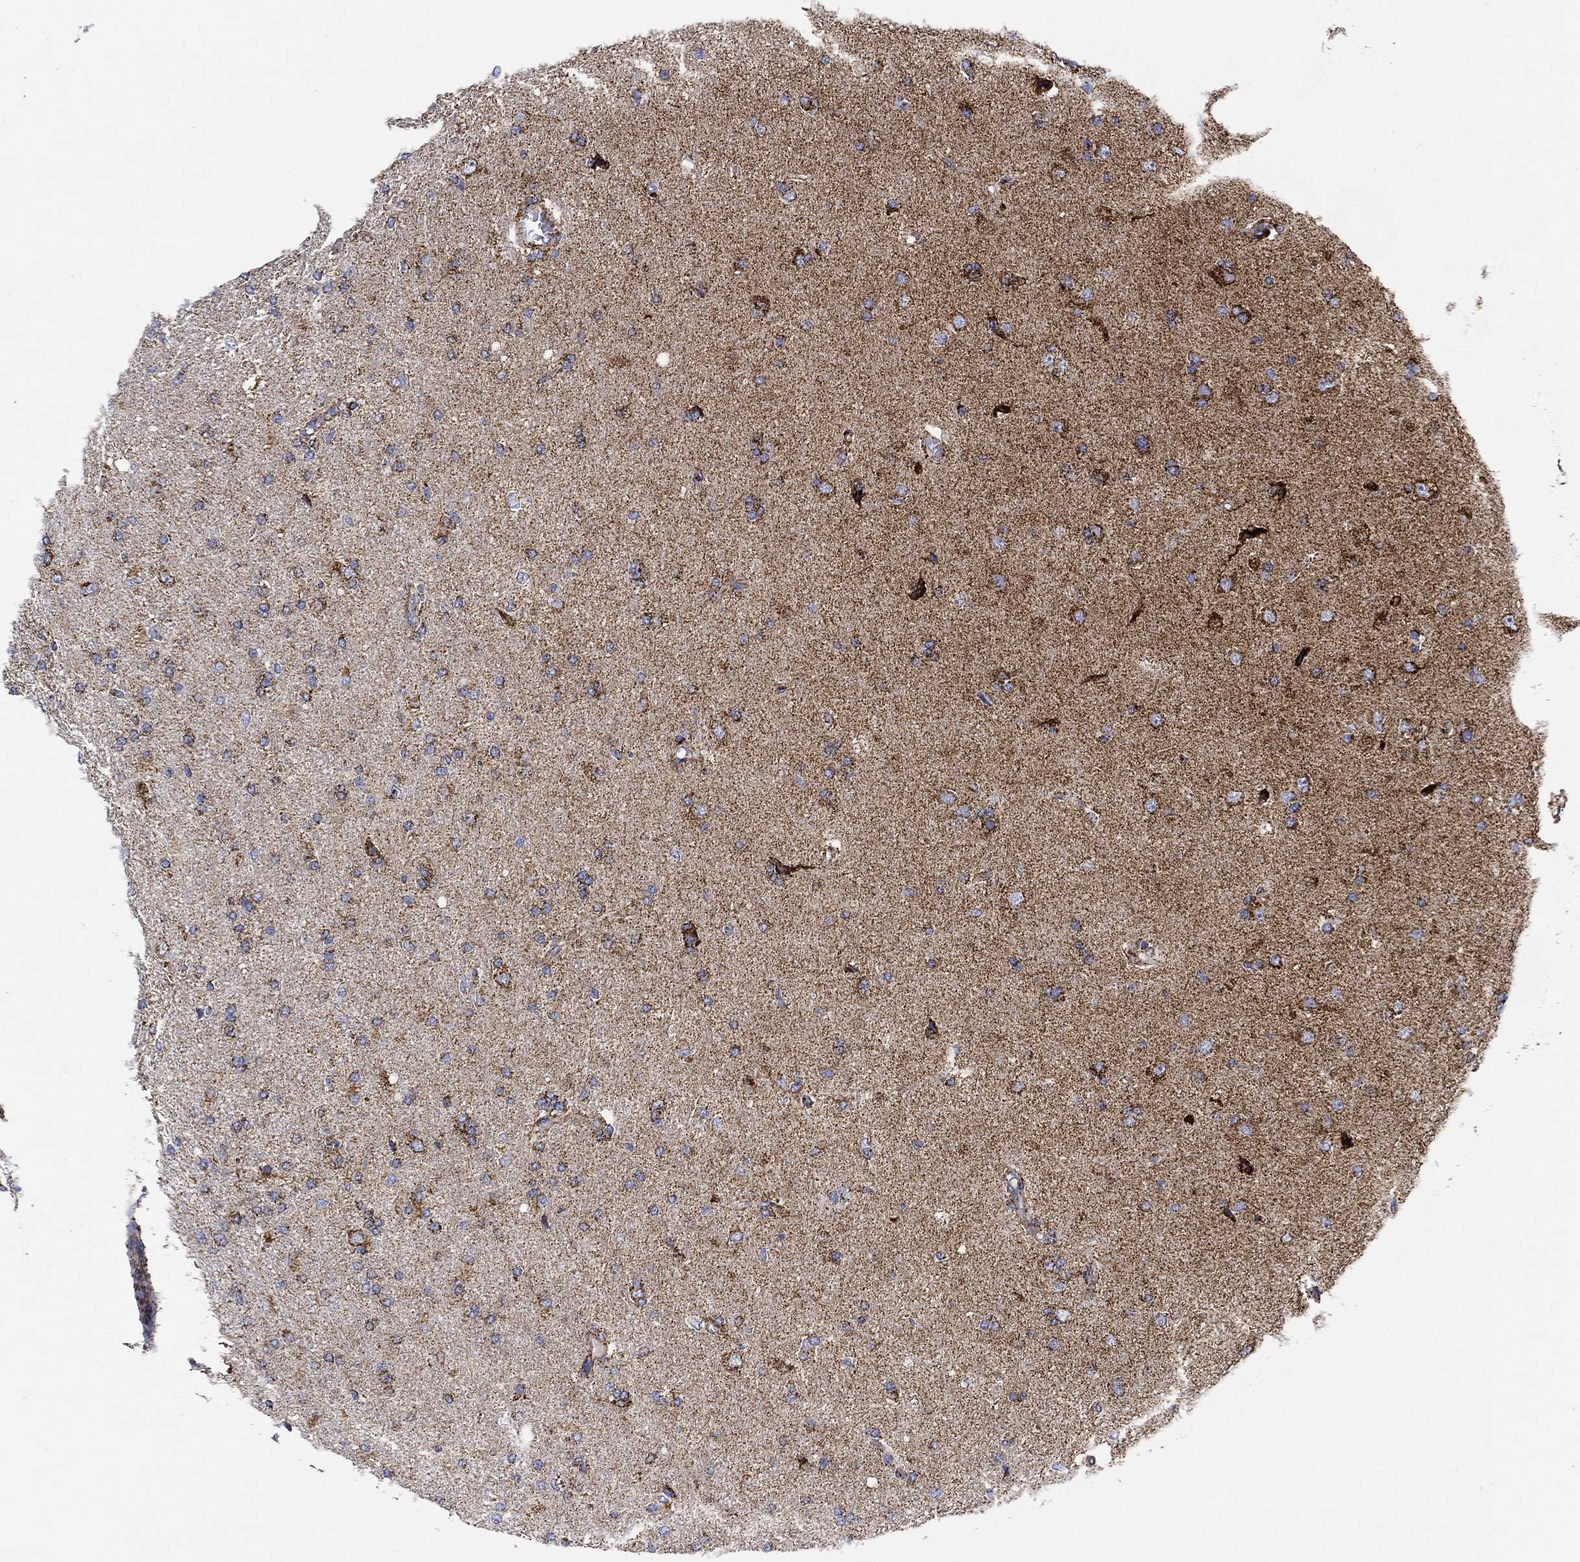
{"staining": {"intensity": "moderate", "quantity": "<25%", "location": "cytoplasmic/membranous"}, "tissue": "glioma", "cell_type": "Tumor cells", "image_type": "cancer", "snomed": [{"axis": "morphology", "description": "Glioma, malignant, High grade"}, {"axis": "topography", "description": "Cerebral cortex"}], "caption": "An image showing moderate cytoplasmic/membranous expression in about <25% of tumor cells in malignant high-grade glioma, as visualized by brown immunohistochemical staining.", "gene": "NDUFS3", "patient": {"sex": "male", "age": 70}}